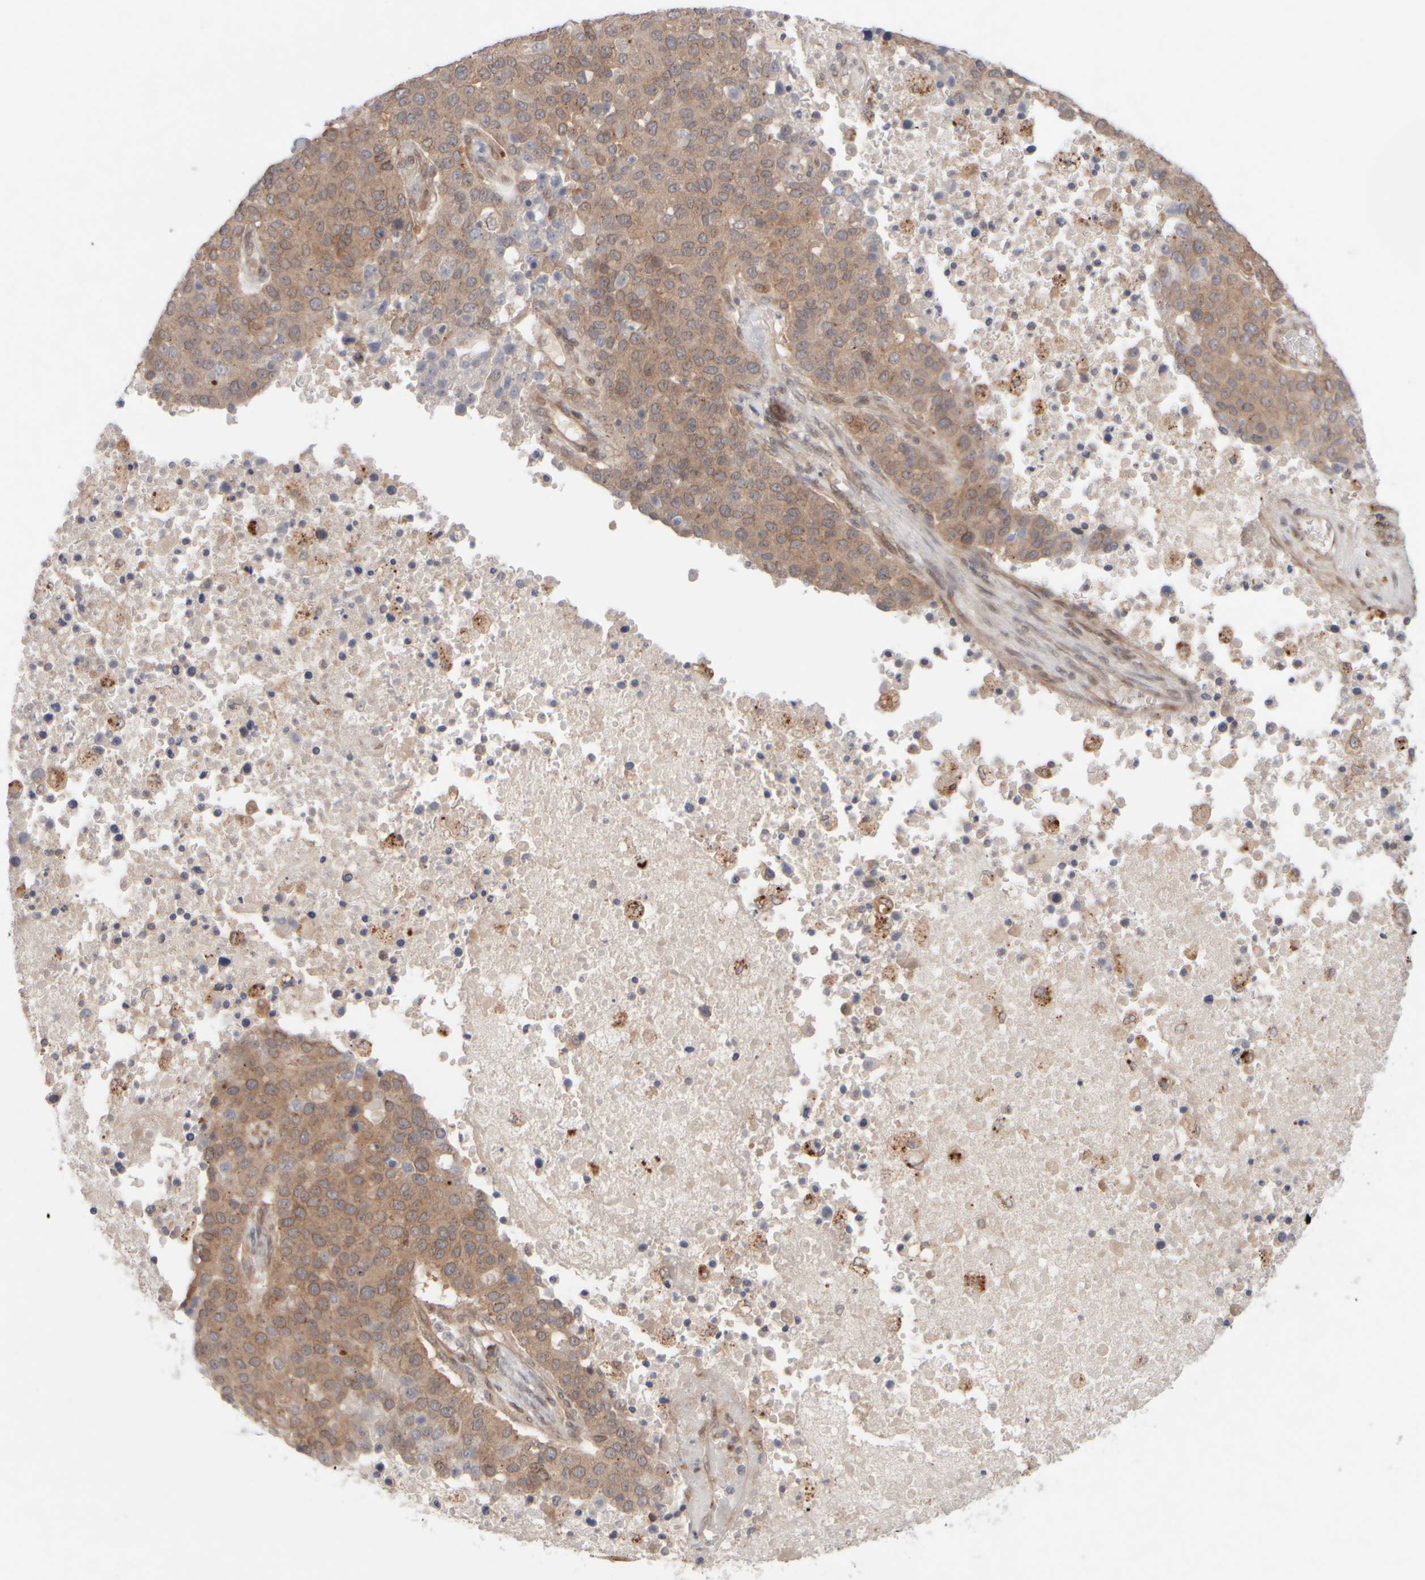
{"staining": {"intensity": "moderate", "quantity": ">75%", "location": "cytoplasmic/membranous"}, "tissue": "pancreatic cancer", "cell_type": "Tumor cells", "image_type": "cancer", "snomed": [{"axis": "morphology", "description": "Adenocarcinoma, NOS"}, {"axis": "topography", "description": "Pancreas"}], "caption": "The immunohistochemical stain labels moderate cytoplasmic/membranous expression in tumor cells of adenocarcinoma (pancreatic) tissue.", "gene": "GCN1", "patient": {"sex": "female", "age": 61}}